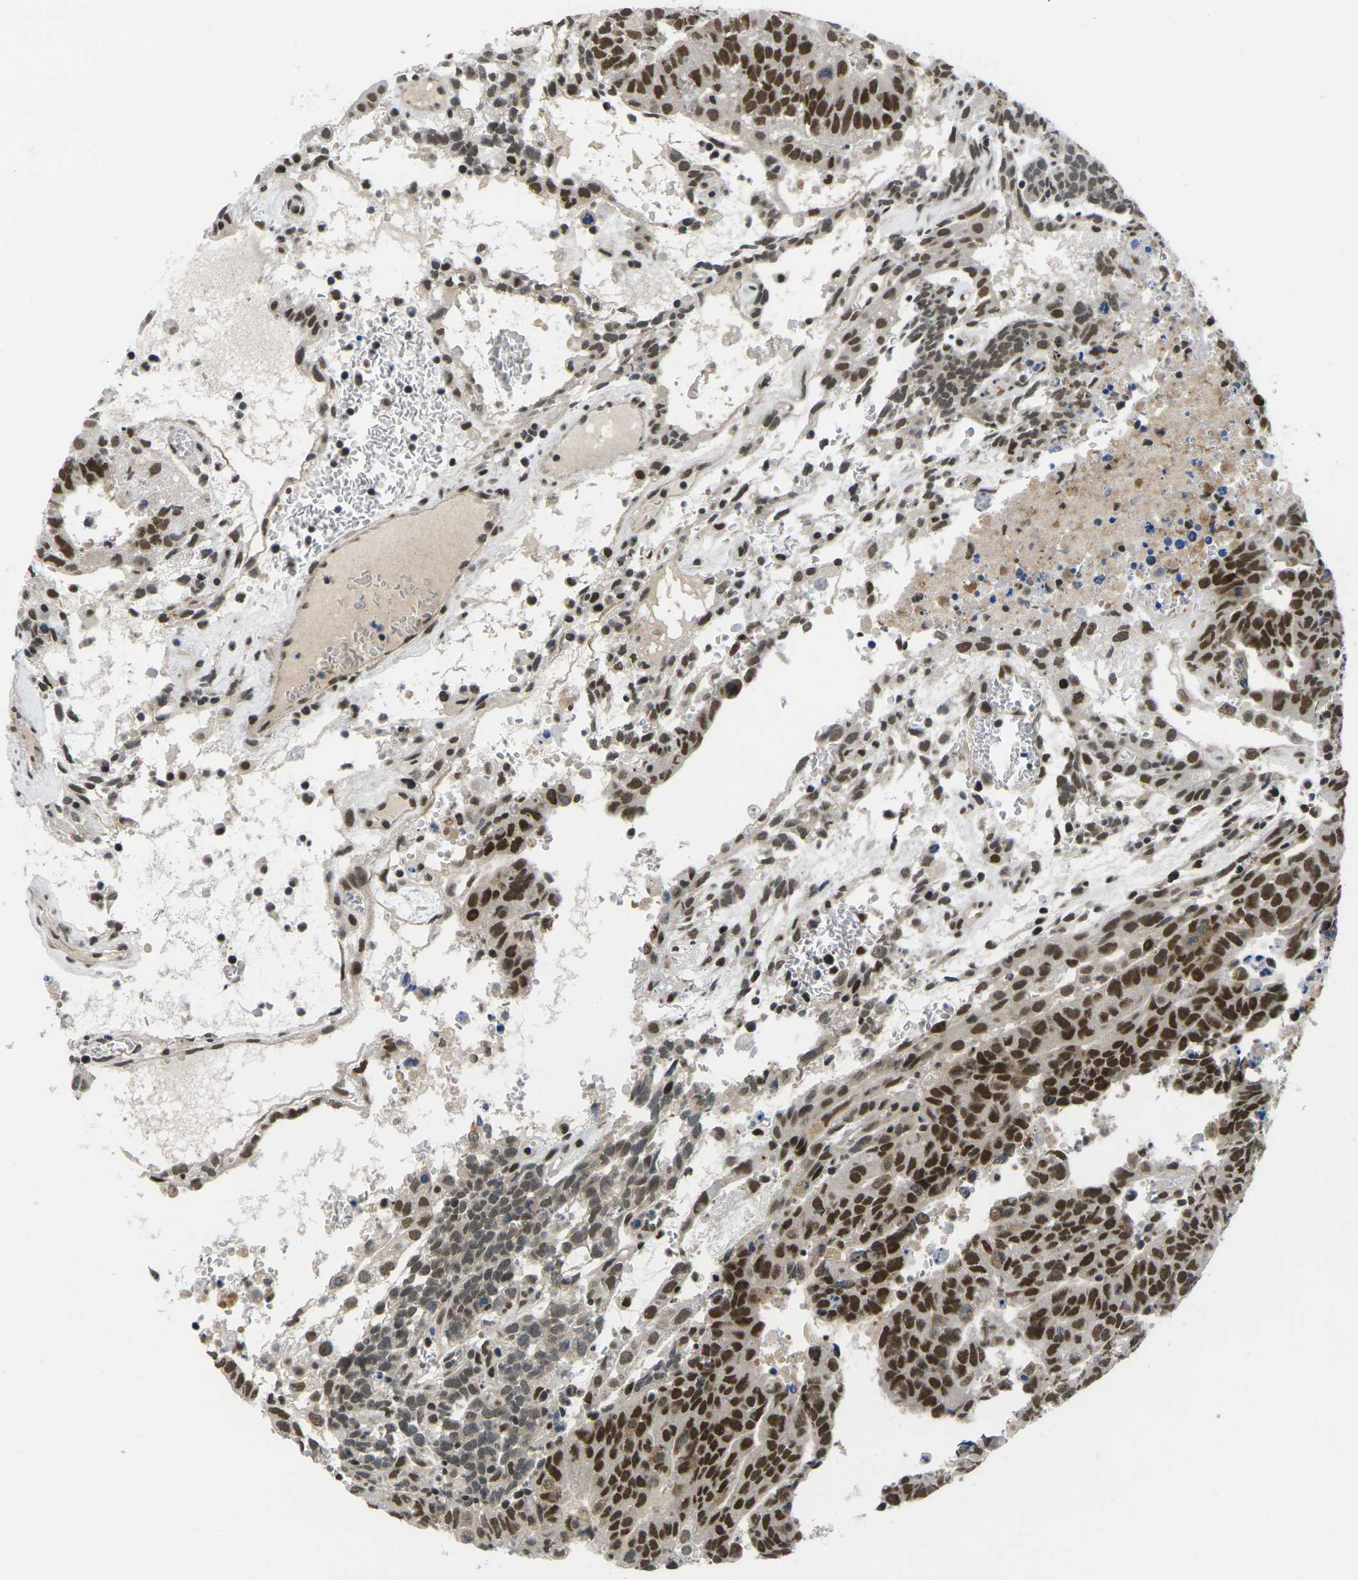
{"staining": {"intensity": "strong", "quantity": ">75%", "location": "nuclear"}, "tissue": "testis cancer", "cell_type": "Tumor cells", "image_type": "cancer", "snomed": [{"axis": "morphology", "description": "Seminoma, NOS"}, {"axis": "morphology", "description": "Carcinoma, Embryonal, NOS"}, {"axis": "topography", "description": "Testis"}], "caption": "Testis cancer stained for a protein reveals strong nuclear positivity in tumor cells.", "gene": "RBM7", "patient": {"sex": "male", "age": 52}}